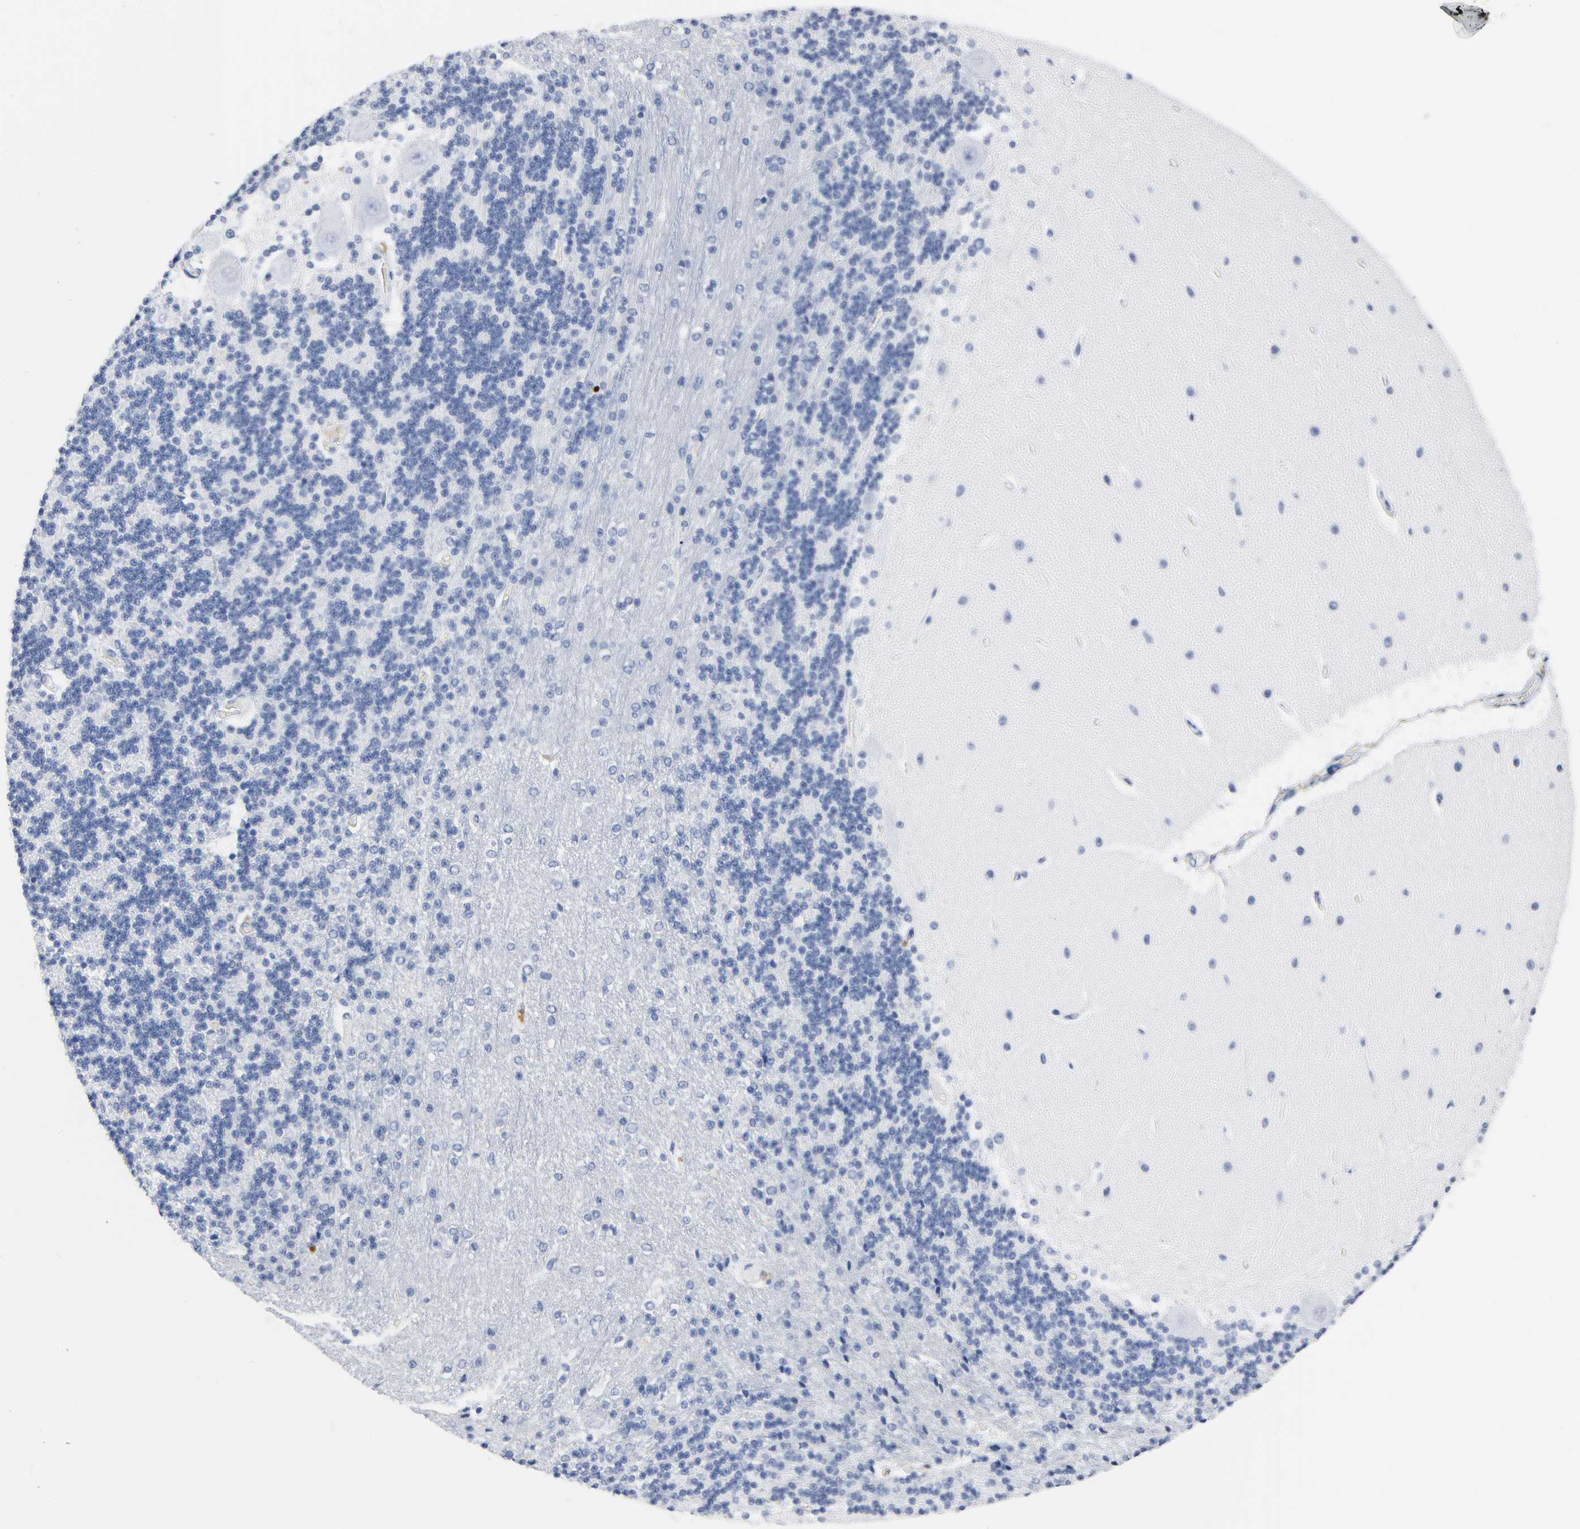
{"staining": {"intensity": "negative", "quantity": "none", "location": "none"}, "tissue": "cerebellum", "cell_type": "Cells in granular layer", "image_type": "normal", "snomed": [{"axis": "morphology", "description": "Normal tissue, NOS"}, {"axis": "topography", "description": "Cerebellum"}], "caption": "An immunohistochemistry (IHC) histopathology image of unremarkable cerebellum is shown. There is no staining in cells in granular layer of cerebellum.", "gene": "DOK2", "patient": {"sex": "female", "age": 54}}